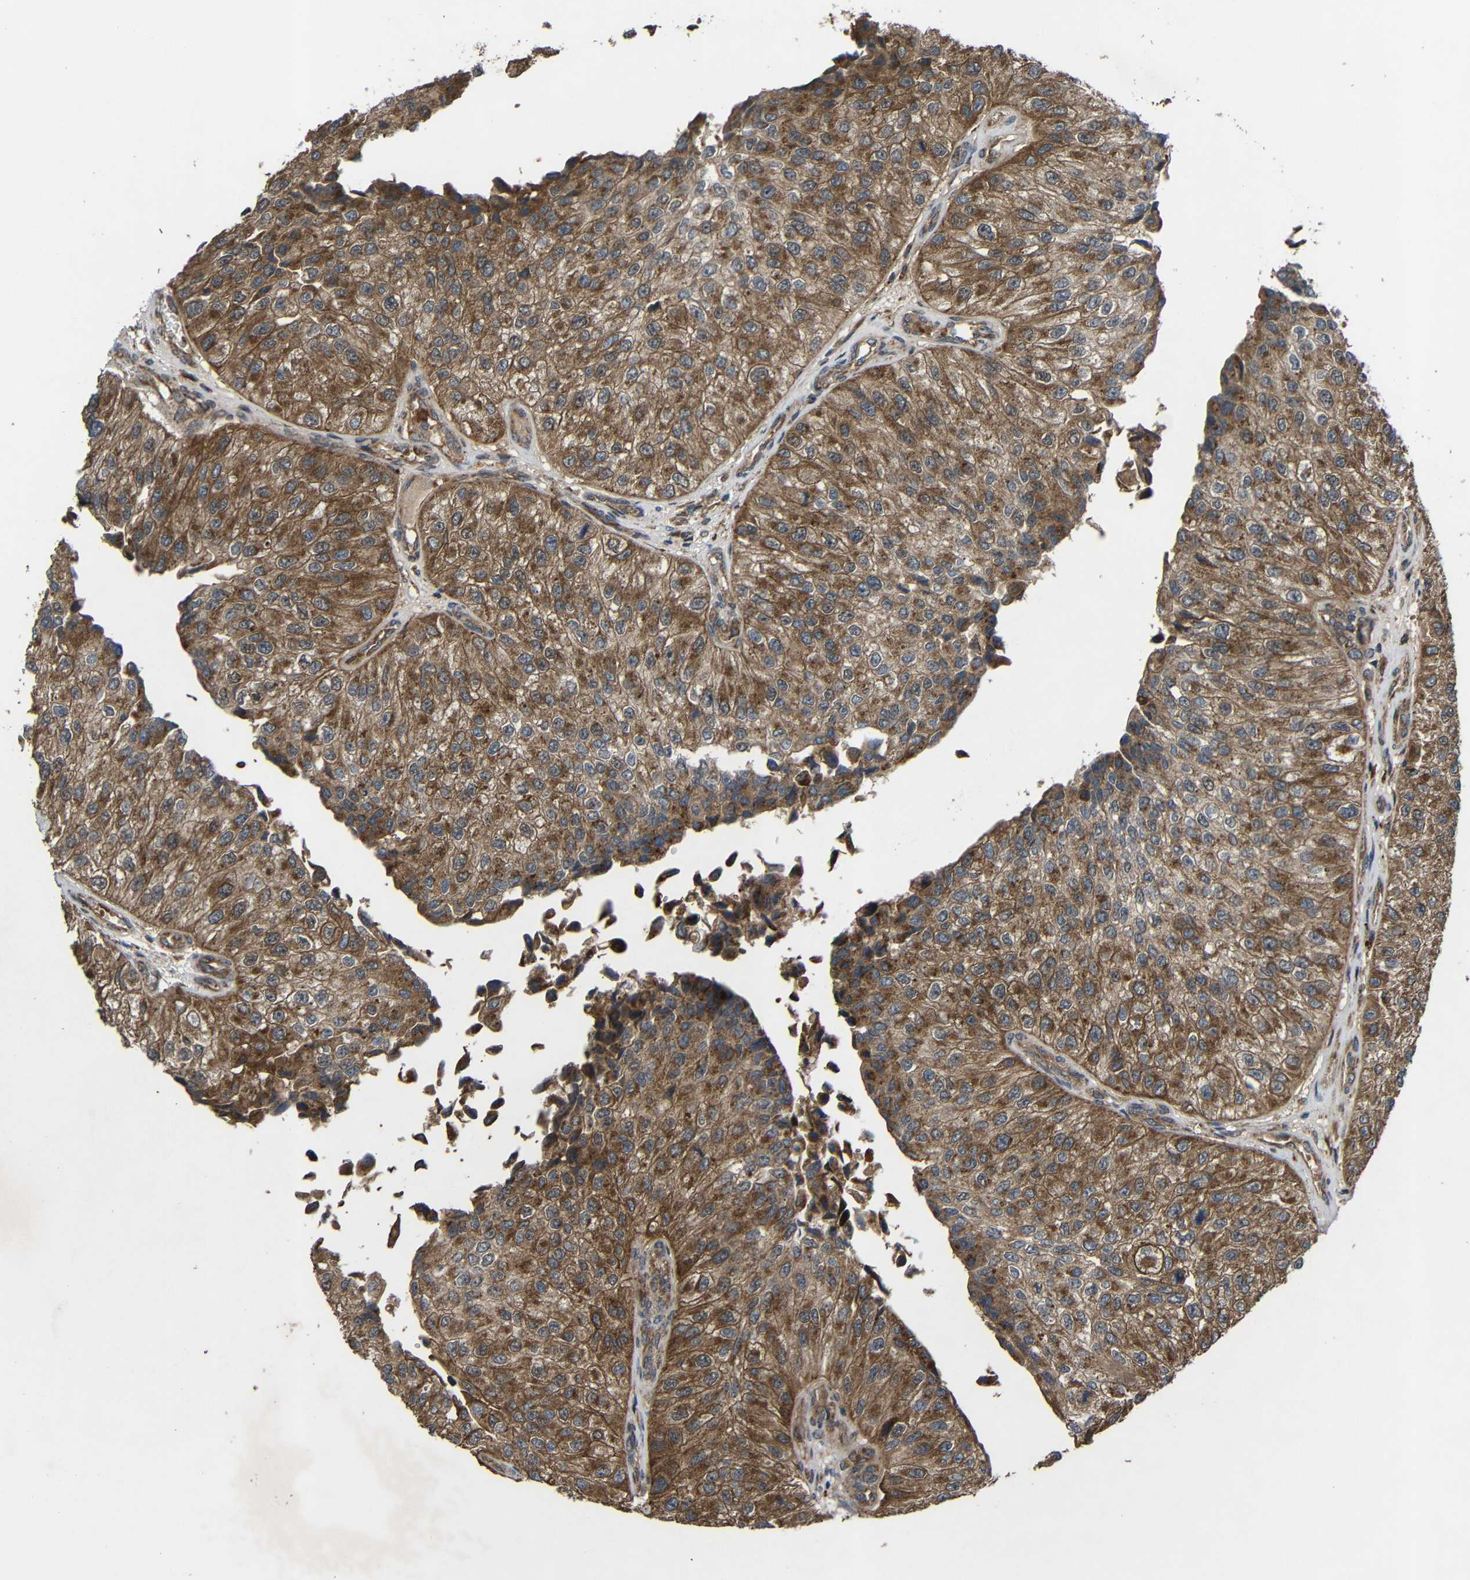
{"staining": {"intensity": "strong", "quantity": "25%-75%", "location": "cytoplasmic/membranous"}, "tissue": "urothelial cancer", "cell_type": "Tumor cells", "image_type": "cancer", "snomed": [{"axis": "morphology", "description": "Urothelial carcinoma, High grade"}, {"axis": "topography", "description": "Kidney"}, {"axis": "topography", "description": "Urinary bladder"}], "caption": "Protein staining shows strong cytoplasmic/membranous staining in about 25%-75% of tumor cells in urothelial cancer. (DAB (3,3'-diaminobenzidine) = brown stain, brightfield microscopy at high magnification).", "gene": "C1GALT1", "patient": {"sex": "male", "age": 77}}